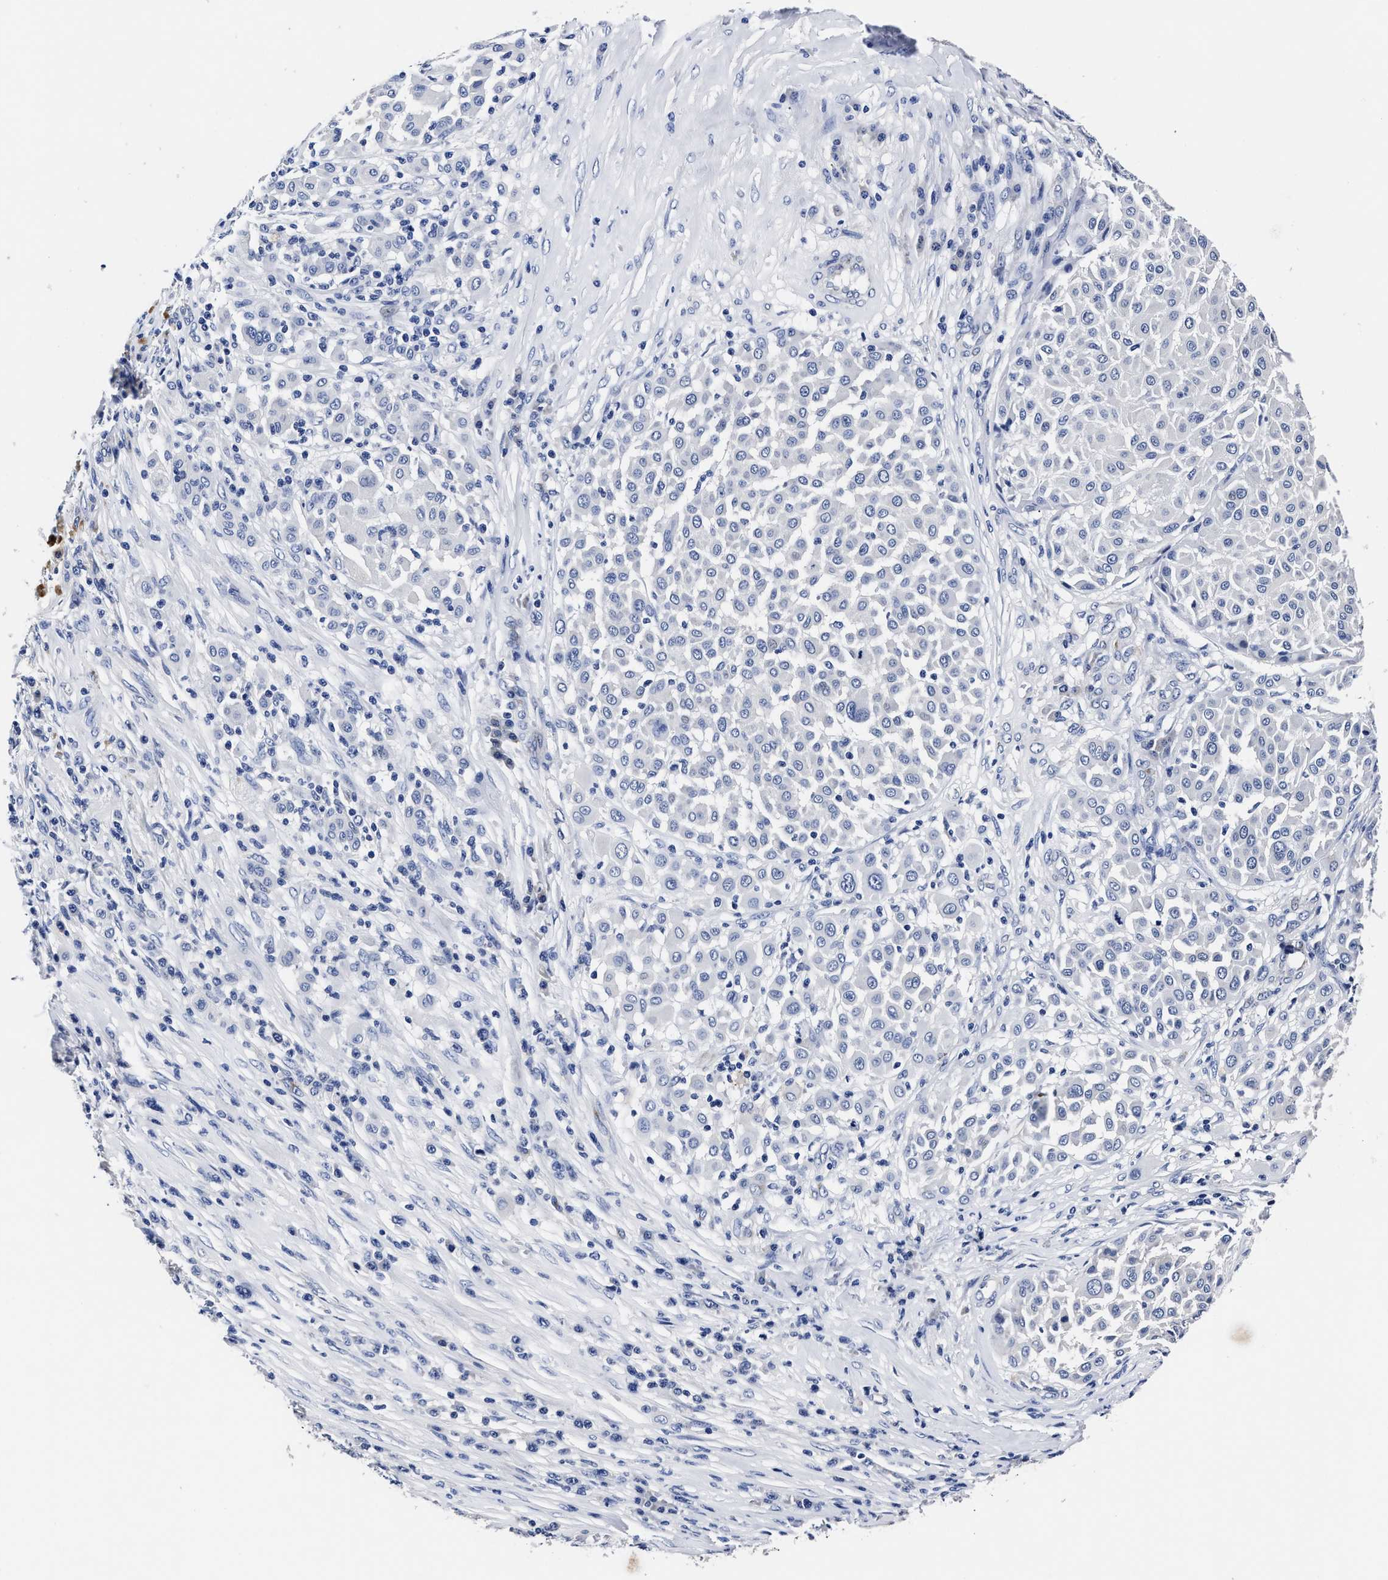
{"staining": {"intensity": "negative", "quantity": "none", "location": "none"}, "tissue": "melanoma", "cell_type": "Tumor cells", "image_type": "cancer", "snomed": [{"axis": "morphology", "description": "Malignant melanoma, Metastatic site"}, {"axis": "topography", "description": "Soft tissue"}], "caption": "The IHC histopathology image has no significant staining in tumor cells of malignant melanoma (metastatic site) tissue.", "gene": "OLFML2A", "patient": {"sex": "male", "age": 41}}